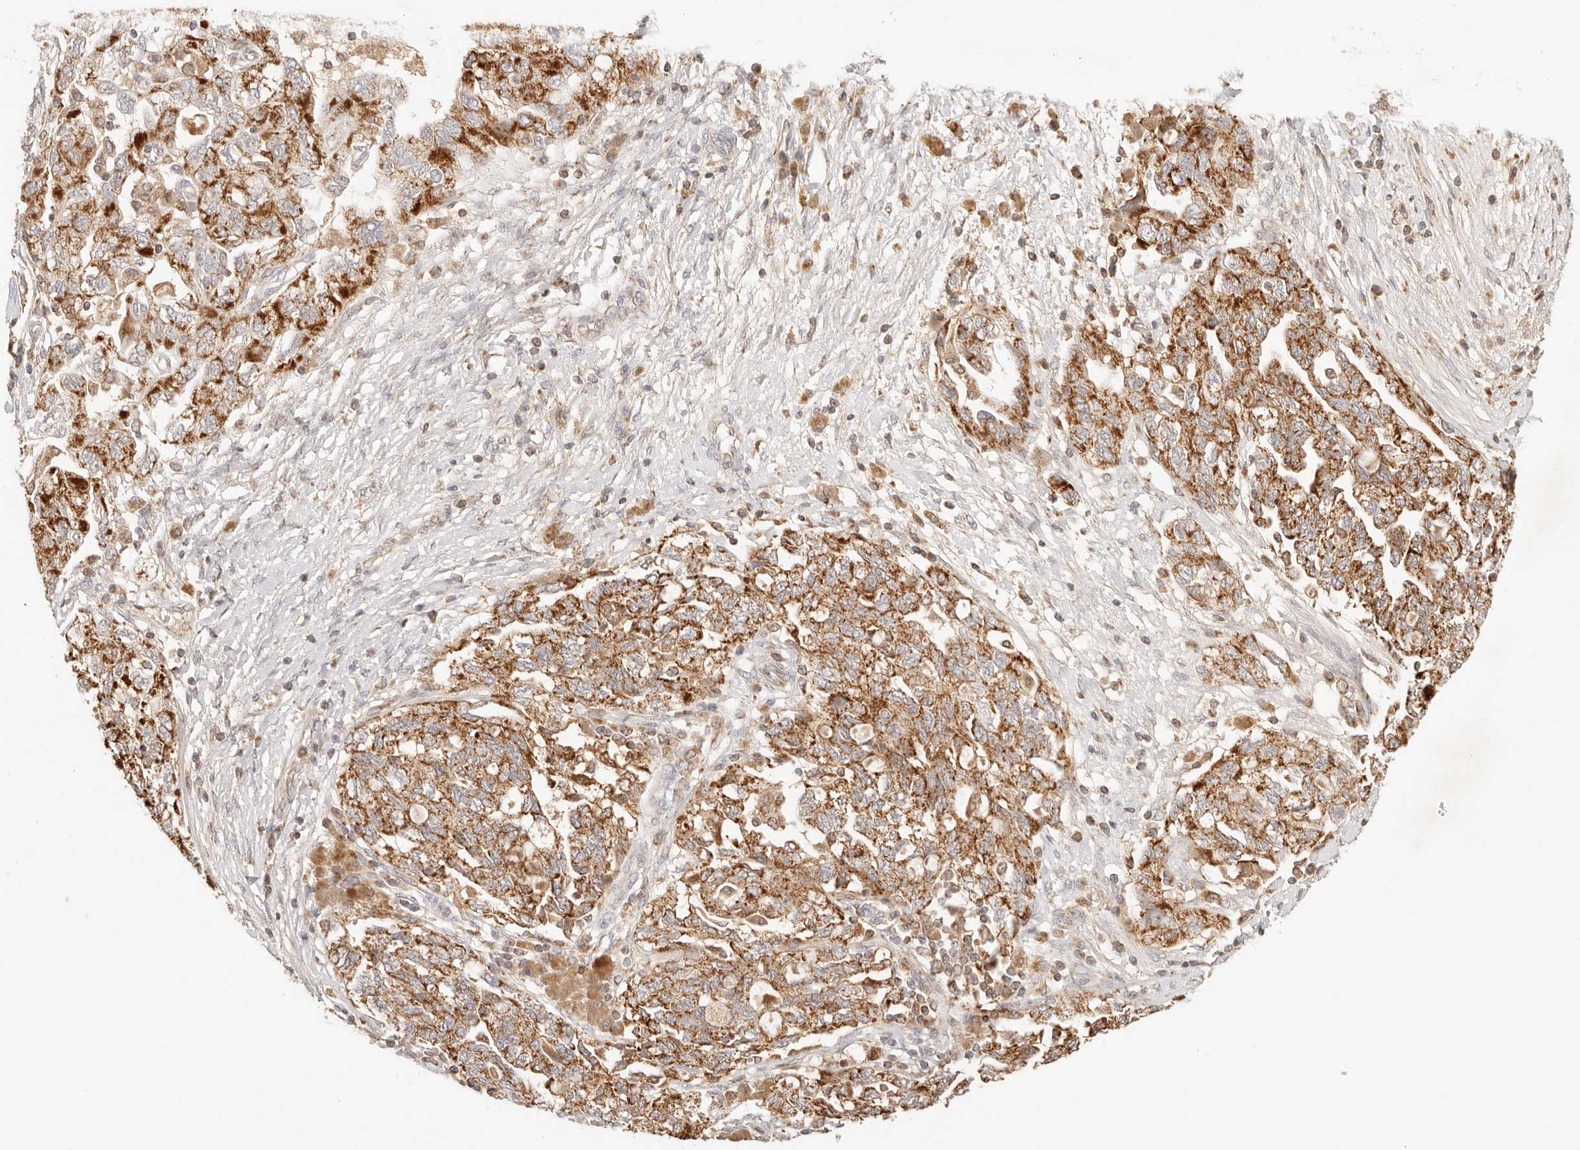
{"staining": {"intensity": "moderate", "quantity": ">75%", "location": "cytoplasmic/membranous"}, "tissue": "ovarian cancer", "cell_type": "Tumor cells", "image_type": "cancer", "snomed": [{"axis": "morphology", "description": "Carcinoma, NOS"}, {"axis": "morphology", "description": "Cystadenocarcinoma, serous, NOS"}, {"axis": "topography", "description": "Ovary"}], "caption": "Brown immunohistochemical staining in ovarian carcinoma displays moderate cytoplasmic/membranous staining in about >75% of tumor cells.", "gene": "COA6", "patient": {"sex": "female", "age": 69}}